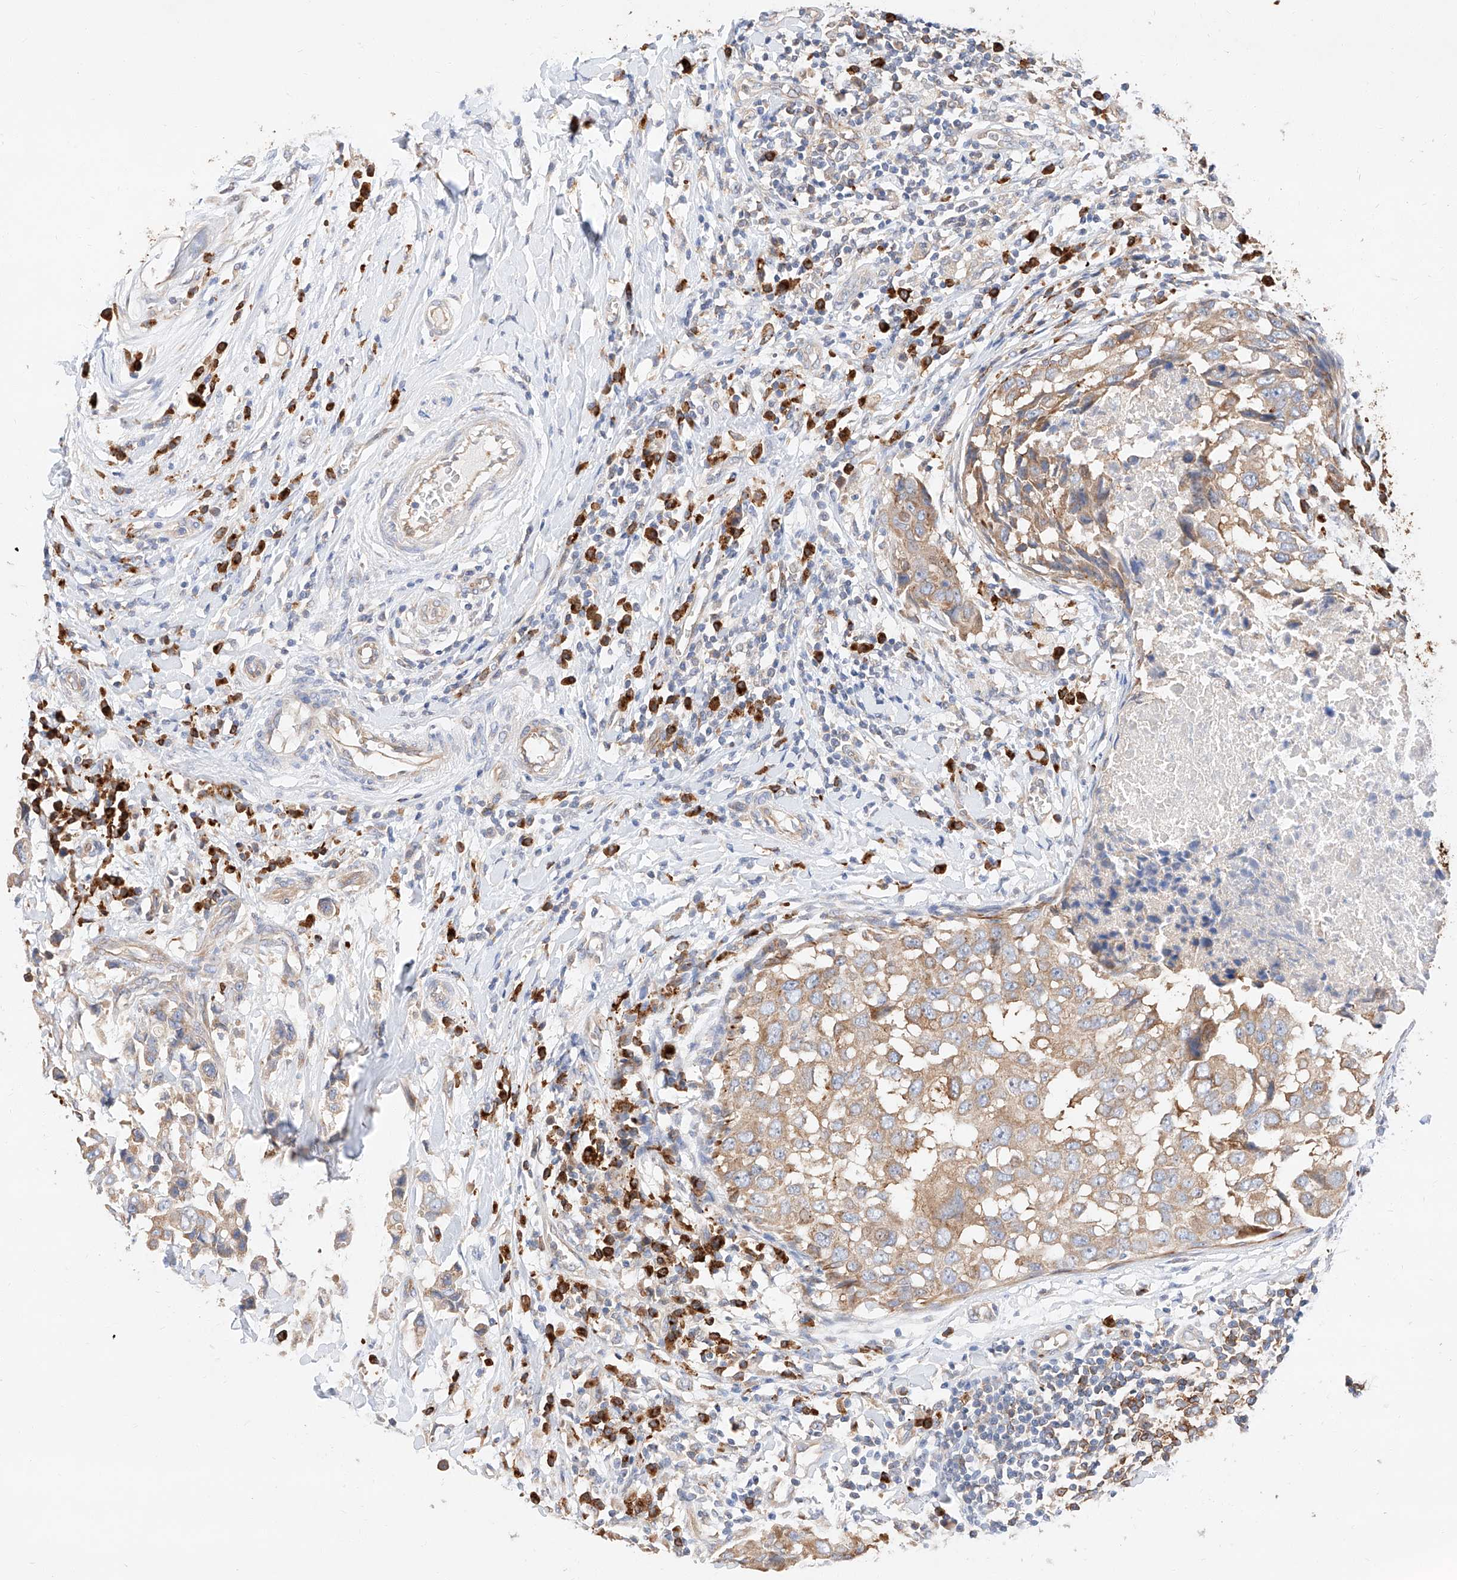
{"staining": {"intensity": "weak", "quantity": ">75%", "location": "cytoplasmic/membranous"}, "tissue": "breast cancer", "cell_type": "Tumor cells", "image_type": "cancer", "snomed": [{"axis": "morphology", "description": "Duct carcinoma"}, {"axis": "topography", "description": "Breast"}], "caption": "This micrograph displays immunohistochemistry staining of human intraductal carcinoma (breast), with low weak cytoplasmic/membranous positivity in approximately >75% of tumor cells.", "gene": "GLMN", "patient": {"sex": "female", "age": 27}}